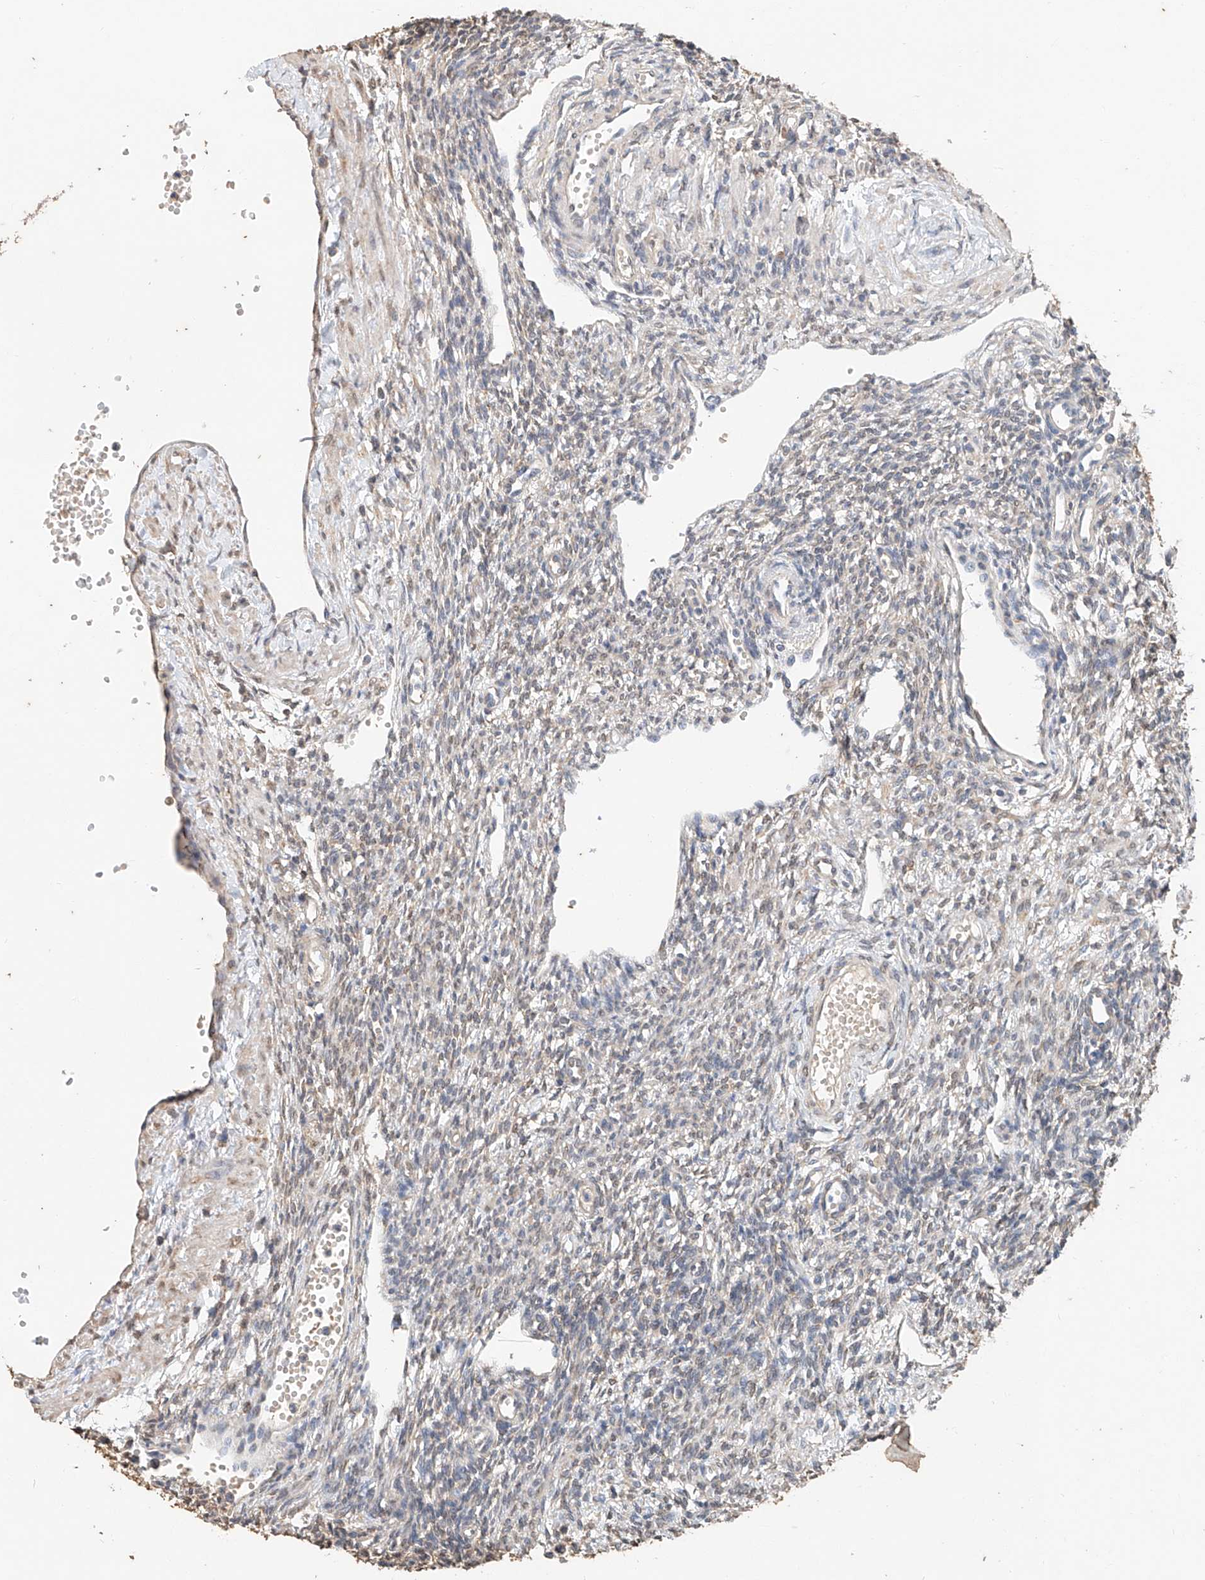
{"staining": {"intensity": "negative", "quantity": "none", "location": "none"}, "tissue": "ovary", "cell_type": "Ovarian stroma cells", "image_type": "normal", "snomed": [{"axis": "morphology", "description": "Normal tissue, NOS"}, {"axis": "morphology", "description": "Cyst, NOS"}, {"axis": "topography", "description": "Ovary"}], "caption": "DAB (3,3'-diaminobenzidine) immunohistochemical staining of normal ovary reveals no significant expression in ovarian stroma cells.", "gene": "CERS4", "patient": {"sex": "female", "age": 33}}